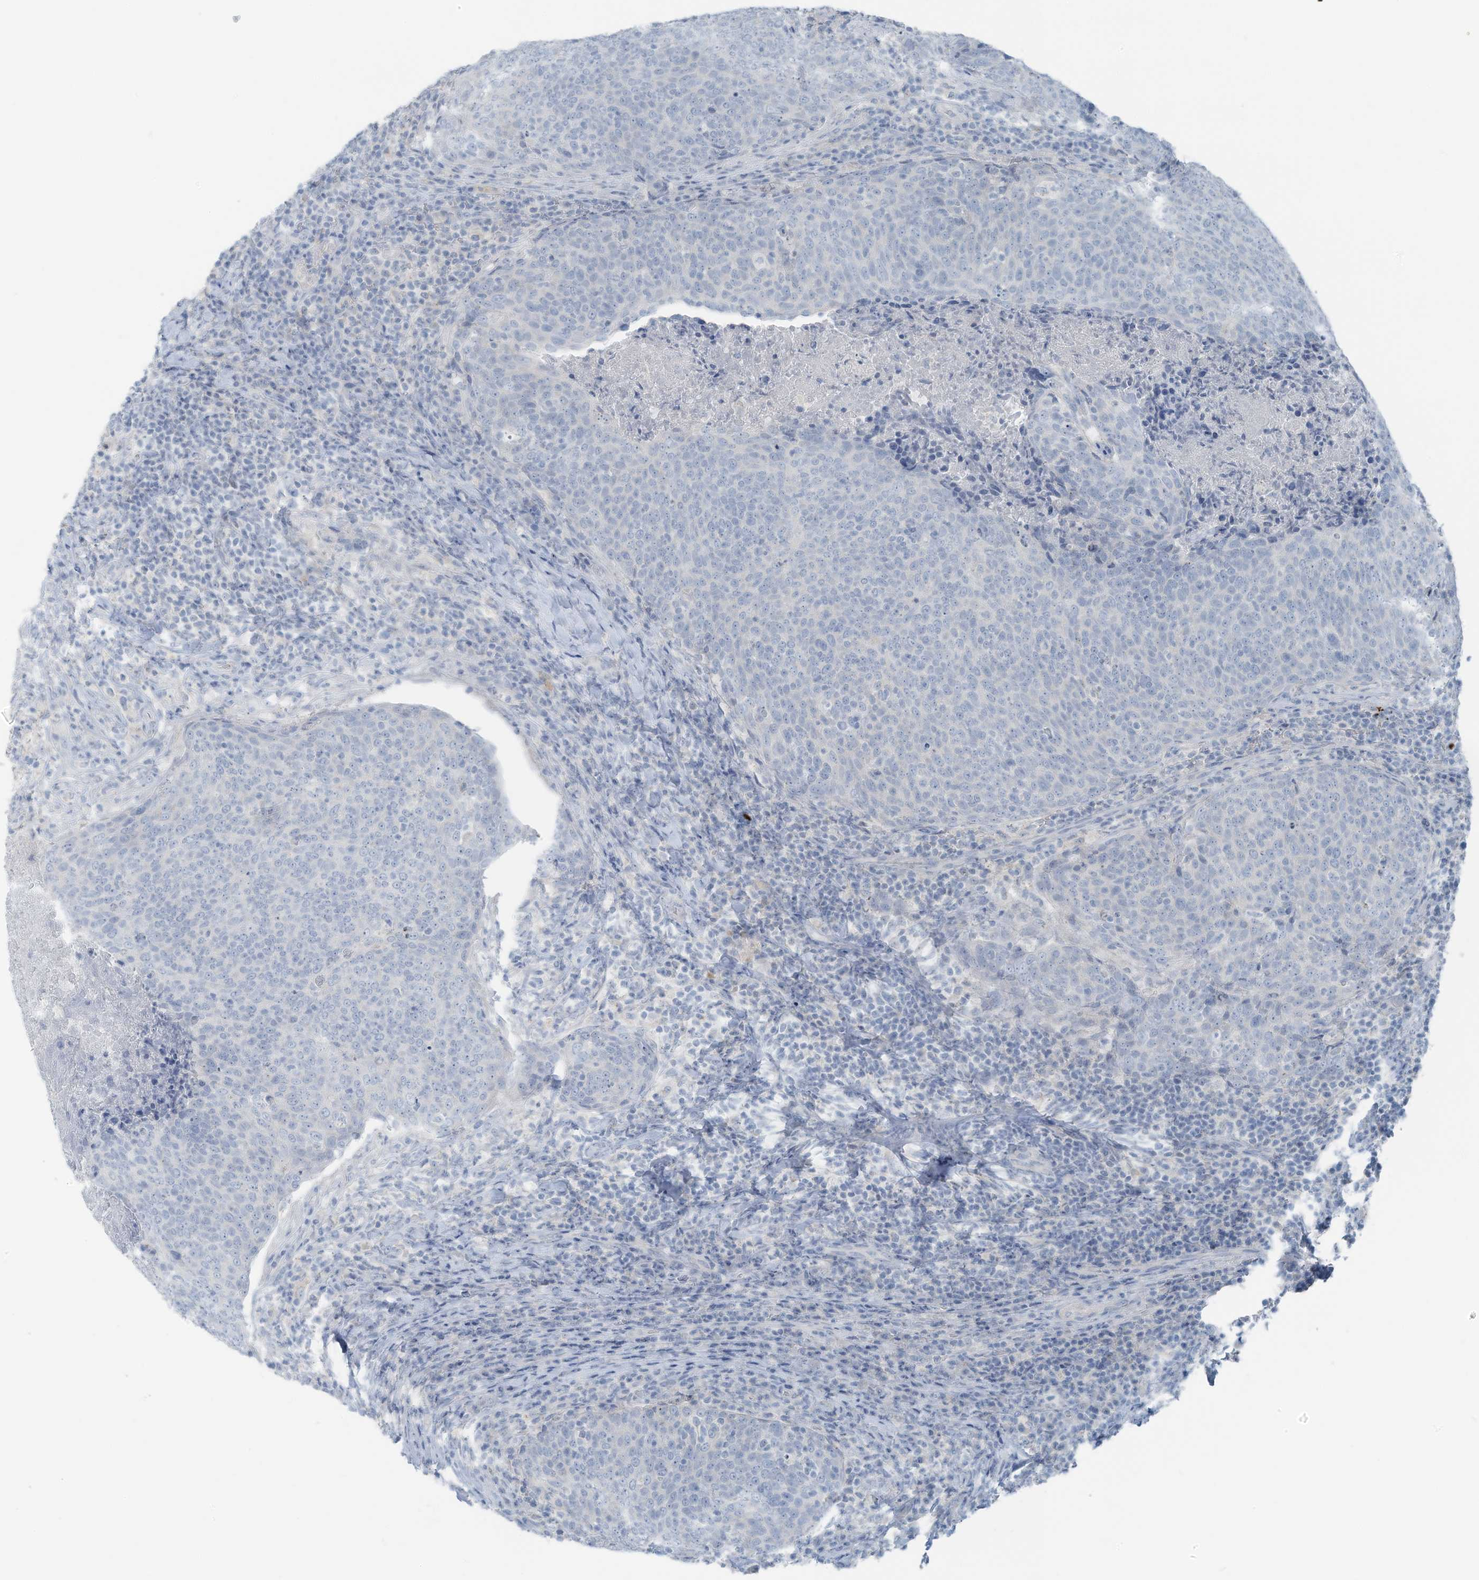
{"staining": {"intensity": "negative", "quantity": "none", "location": "none"}, "tissue": "head and neck cancer", "cell_type": "Tumor cells", "image_type": "cancer", "snomed": [{"axis": "morphology", "description": "Squamous cell carcinoma, NOS"}, {"axis": "morphology", "description": "Squamous cell carcinoma, metastatic, NOS"}, {"axis": "topography", "description": "Lymph node"}, {"axis": "topography", "description": "Head-Neck"}], "caption": "Histopathology image shows no protein staining in tumor cells of head and neck cancer tissue.", "gene": "SLC25A43", "patient": {"sex": "male", "age": 62}}